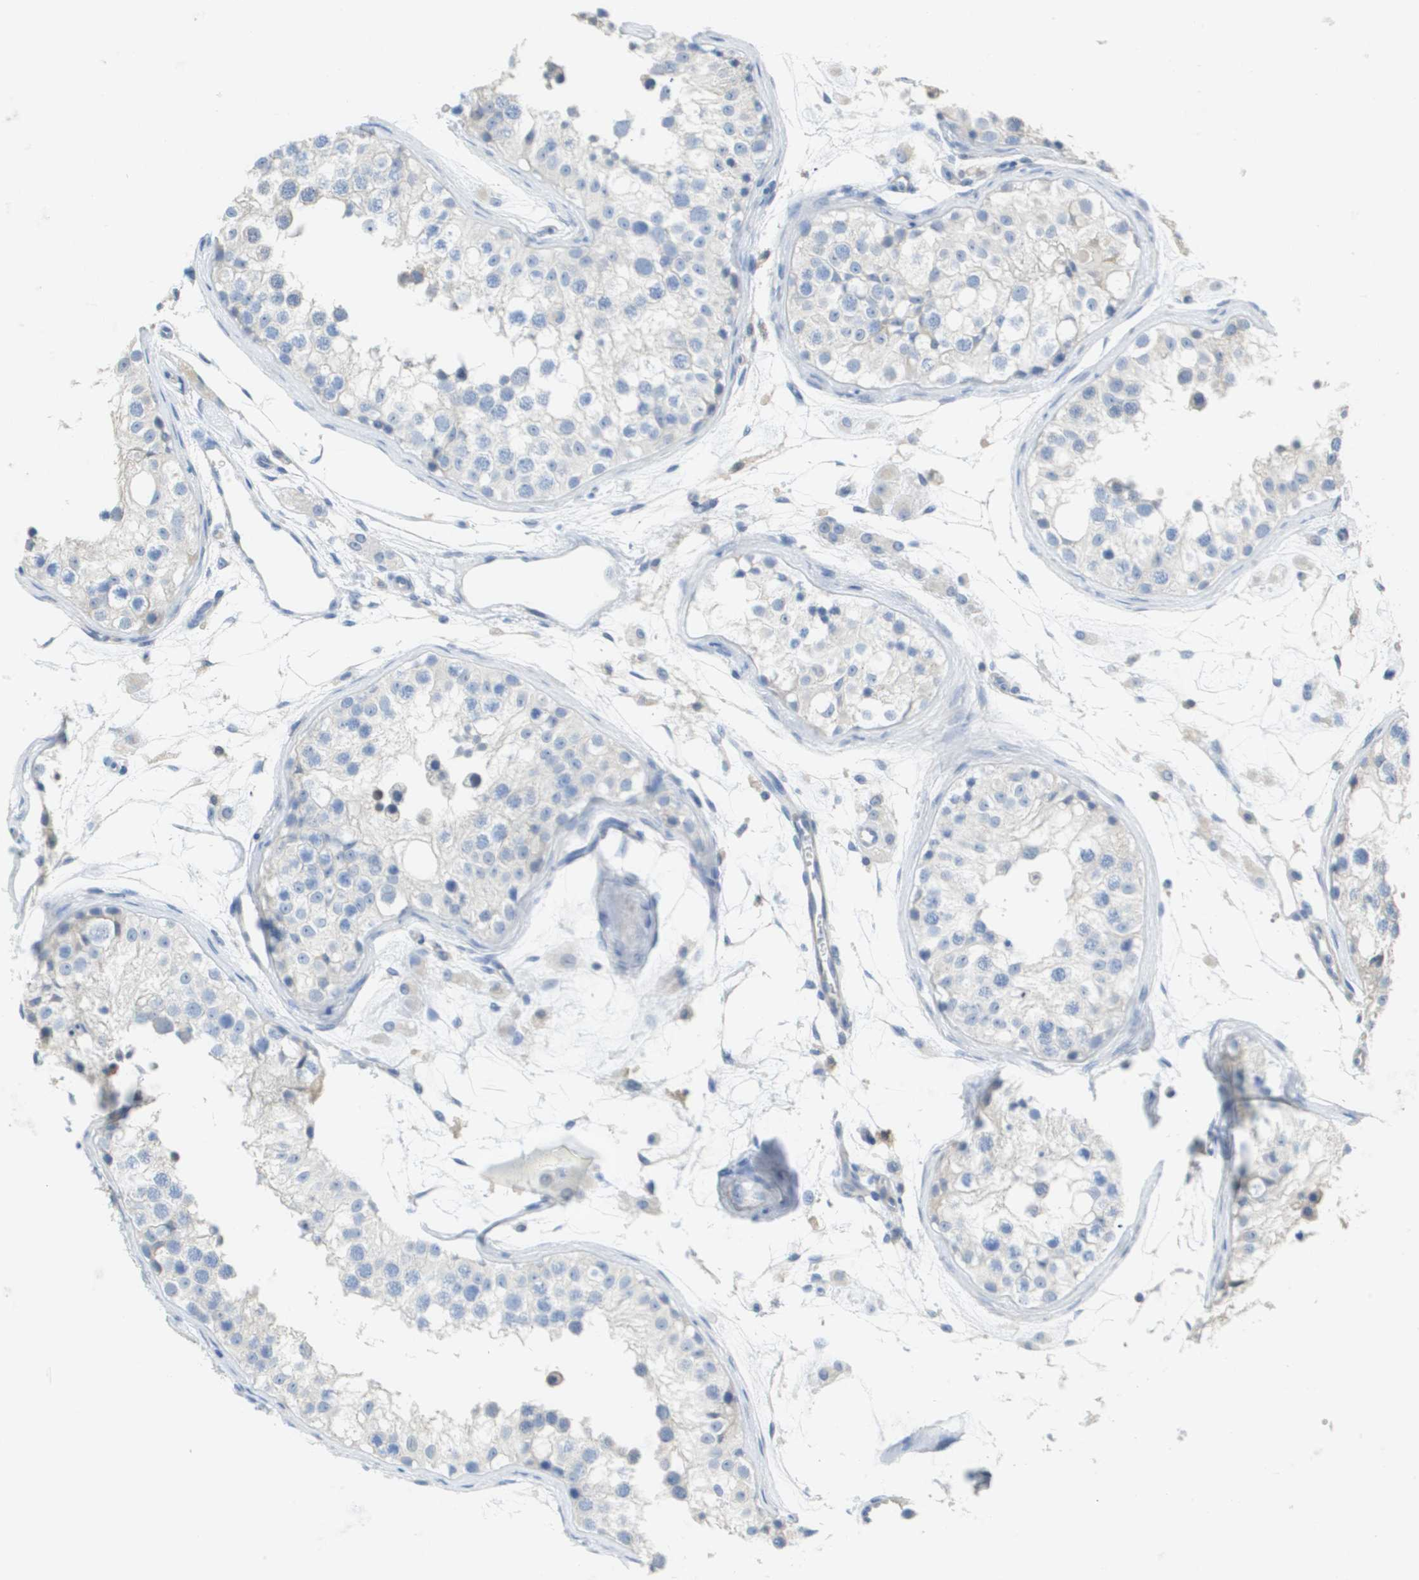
{"staining": {"intensity": "negative", "quantity": "none", "location": "none"}, "tissue": "testis", "cell_type": "Cells in seminiferous ducts", "image_type": "normal", "snomed": [{"axis": "morphology", "description": "Normal tissue, NOS"}, {"axis": "morphology", "description": "Adenocarcinoma, metastatic, NOS"}, {"axis": "topography", "description": "Testis"}], "caption": "High power microscopy micrograph of an immunohistochemistry image of unremarkable testis, revealing no significant expression in cells in seminiferous ducts. Brightfield microscopy of immunohistochemistry (IHC) stained with DAB (3,3'-diaminobenzidine) (brown) and hematoxylin (blue), captured at high magnification.", "gene": "MYL3", "patient": {"sex": "male", "age": 26}}